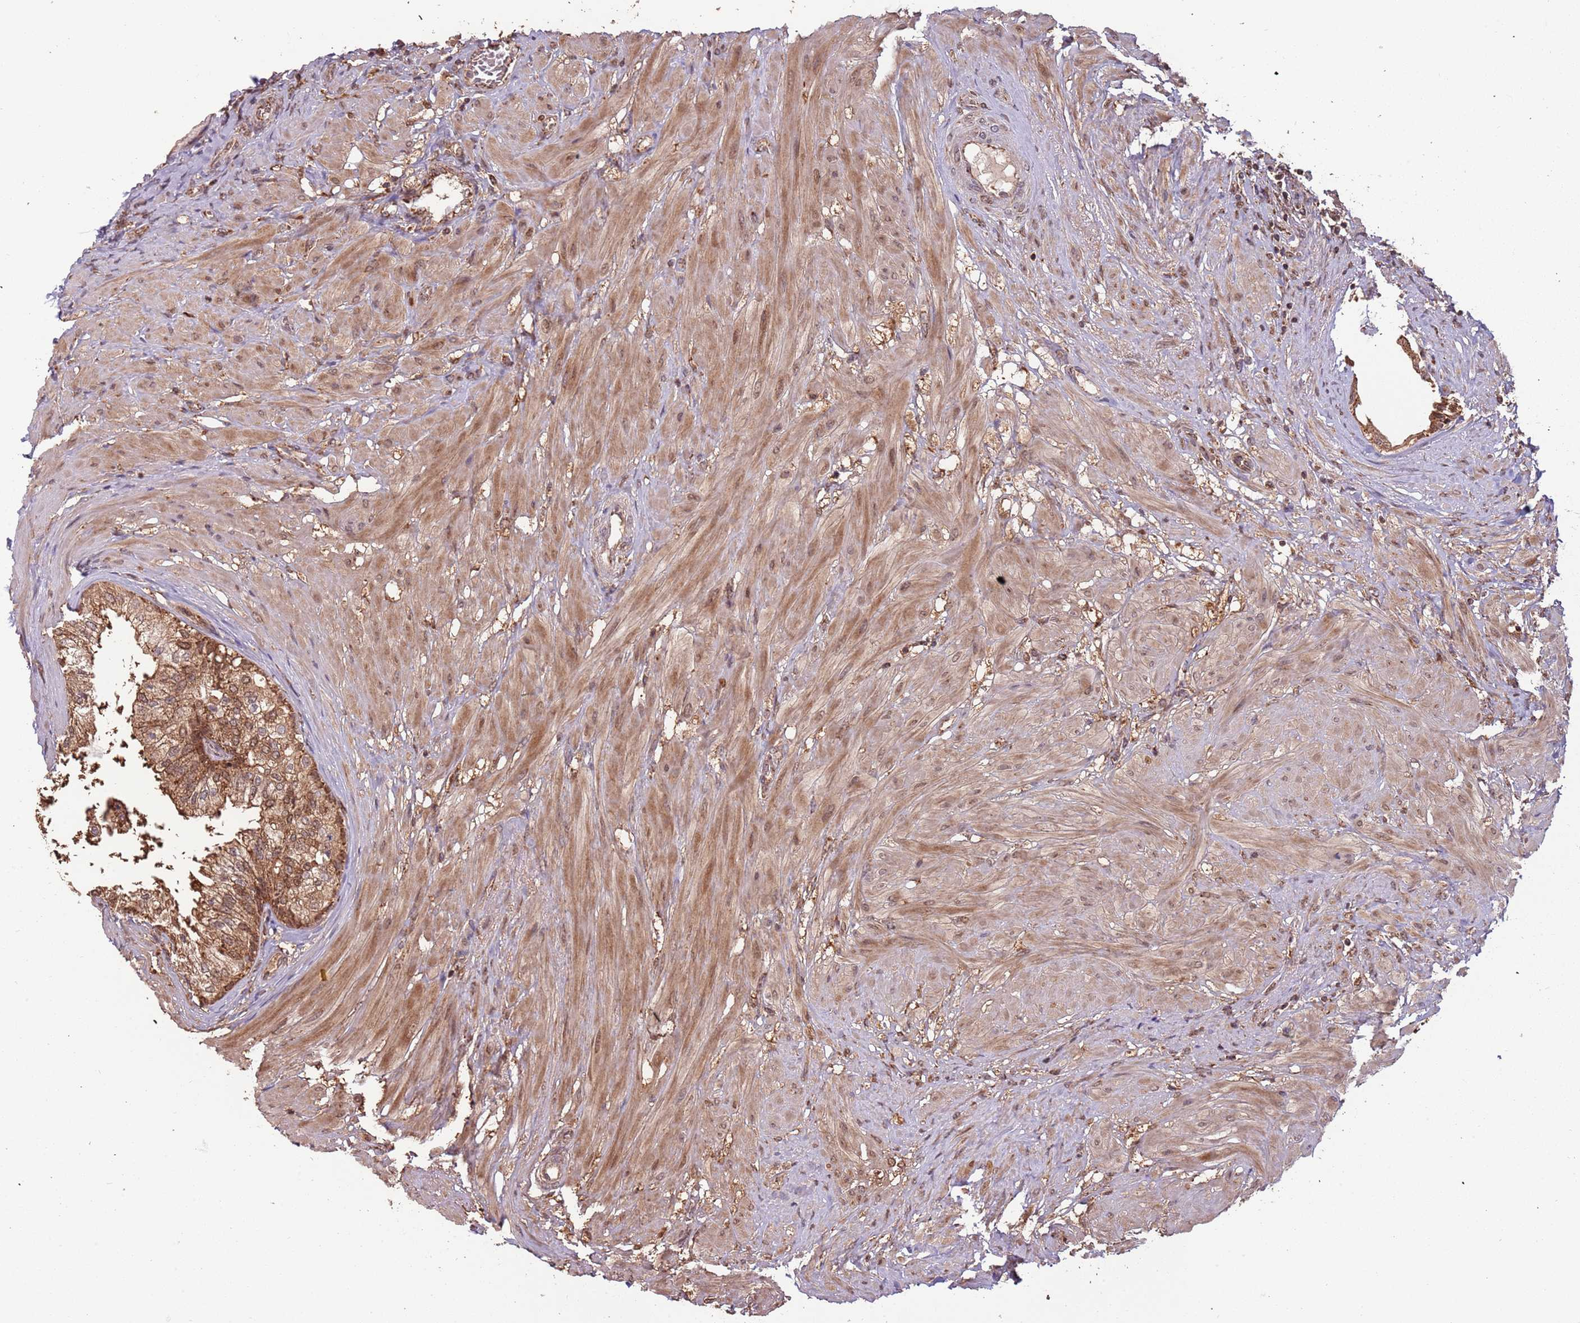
{"staining": {"intensity": "strong", "quantity": ">75%", "location": "cytoplasmic/membranous,nuclear"}, "tissue": "prostate", "cell_type": "Glandular cells", "image_type": "normal", "snomed": [{"axis": "morphology", "description": "Normal tissue, NOS"}, {"axis": "topography", "description": "Prostate"}], "caption": "A photomicrograph of prostate stained for a protein reveals strong cytoplasmic/membranous,nuclear brown staining in glandular cells.", "gene": "IL17RD", "patient": {"sex": "male", "age": 48}}